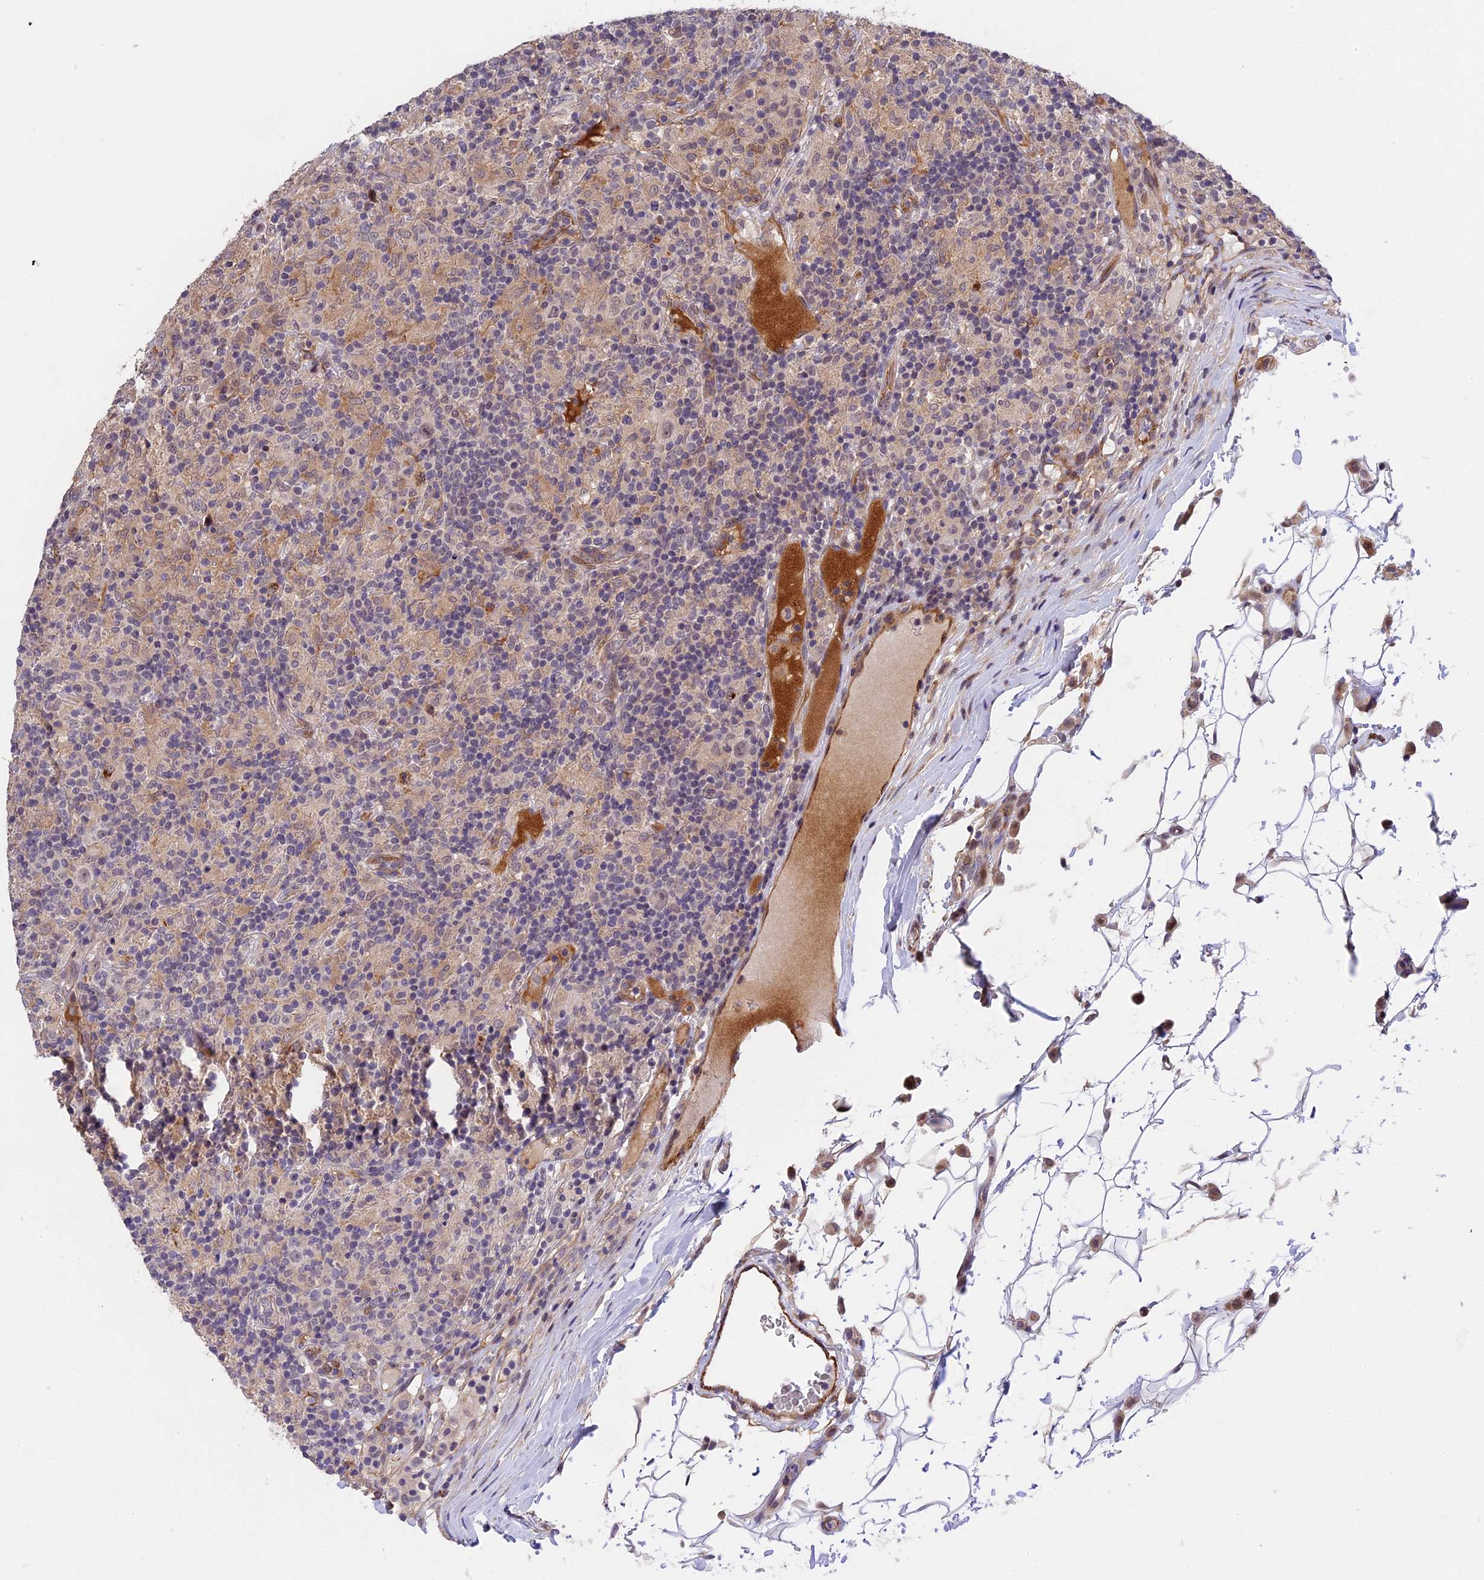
{"staining": {"intensity": "negative", "quantity": "none", "location": "none"}, "tissue": "lymphoma", "cell_type": "Tumor cells", "image_type": "cancer", "snomed": [{"axis": "morphology", "description": "Hodgkin's disease, NOS"}, {"axis": "topography", "description": "Lymph node"}], "caption": "Hodgkin's disease stained for a protein using immunohistochemistry (IHC) reveals no staining tumor cells.", "gene": "MFSD2A", "patient": {"sex": "male", "age": 70}}